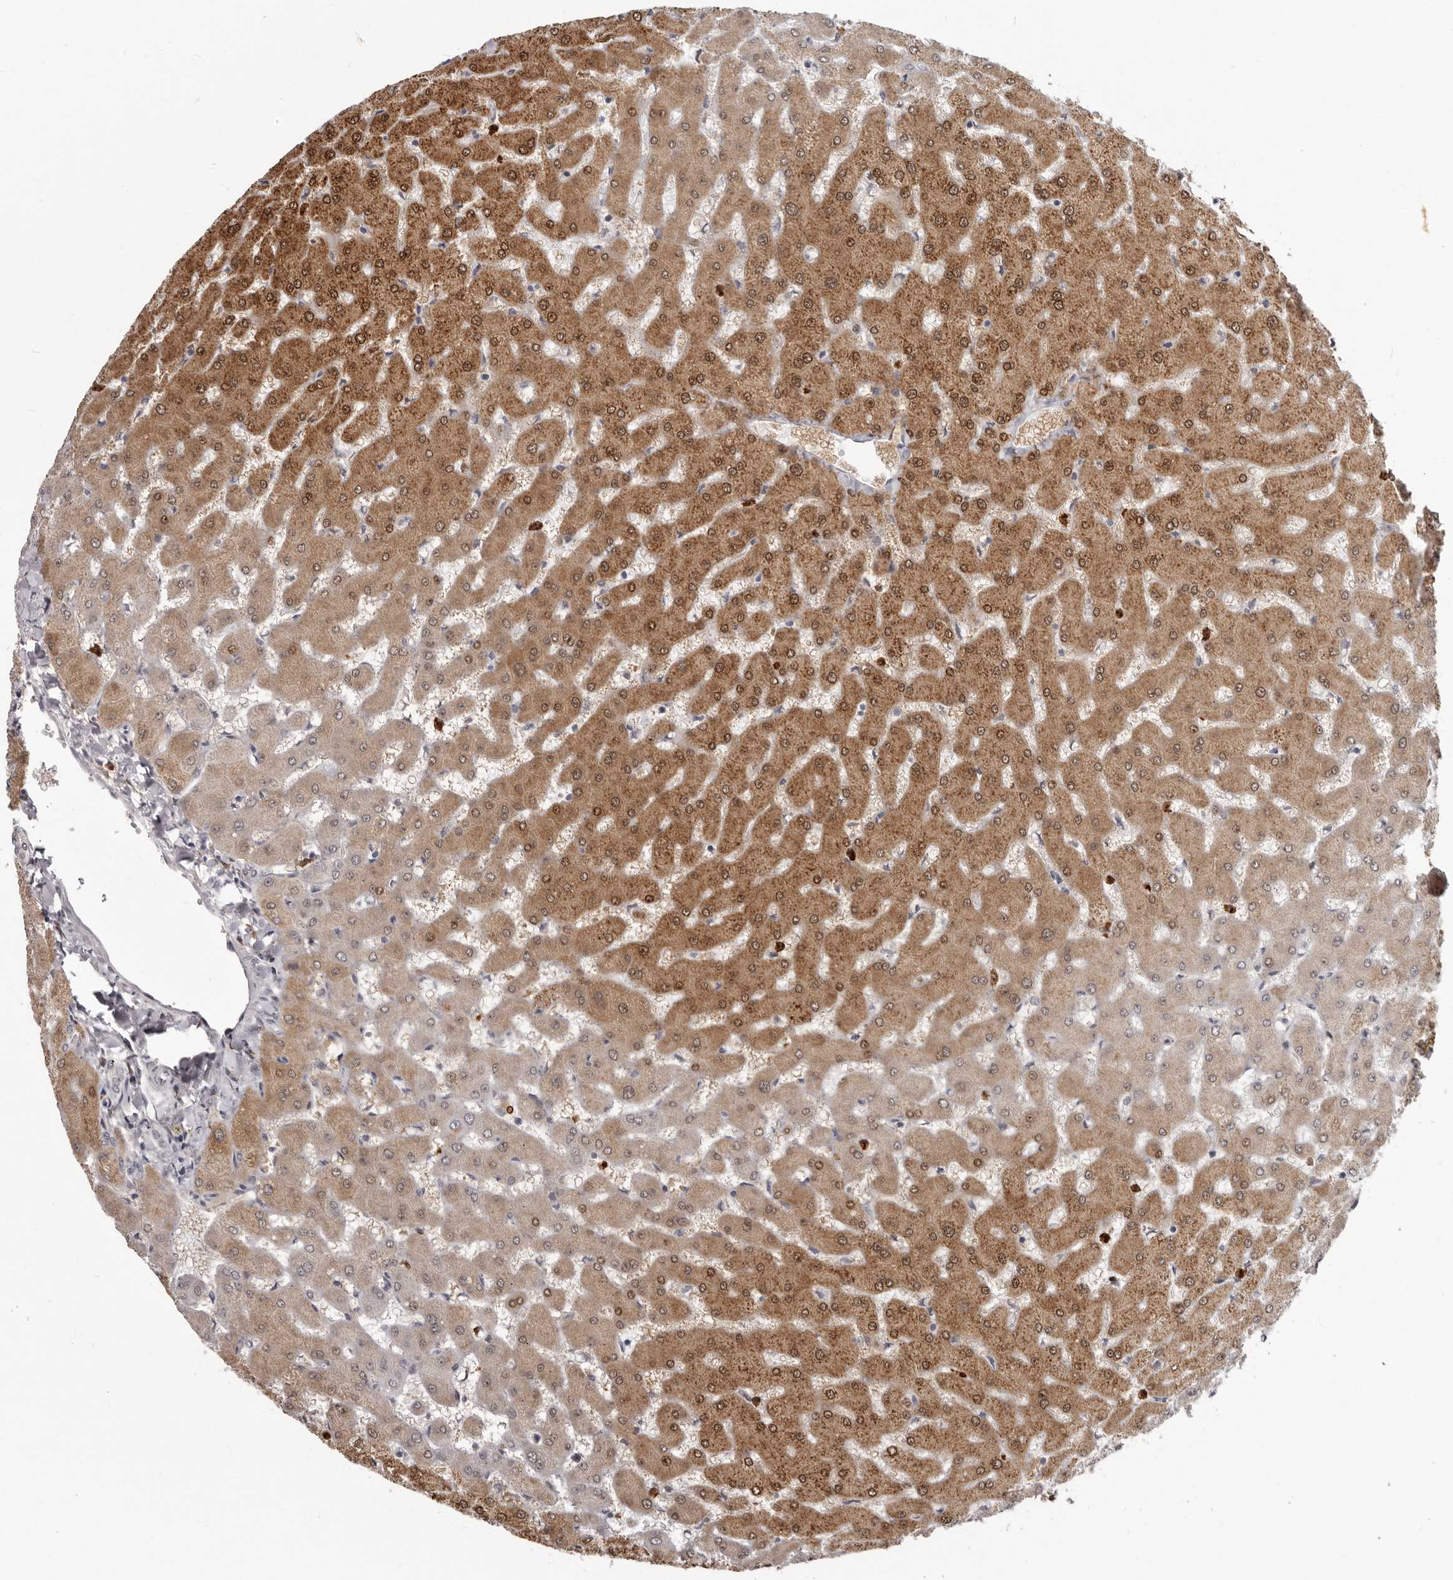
{"staining": {"intensity": "negative", "quantity": "none", "location": "none"}, "tissue": "liver", "cell_type": "Cholangiocytes", "image_type": "normal", "snomed": [{"axis": "morphology", "description": "Normal tissue, NOS"}, {"axis": "topography", "description": "Liver"}], "caption": "This image is of benign liver stained with immunohistochemistry (IHC) to label a protein in brown with the nuclei are counter-stained blue. There is no staining in cholangiocytes.", "gene": "GPR157", "patient": {"sex": "female", "age": 63}}